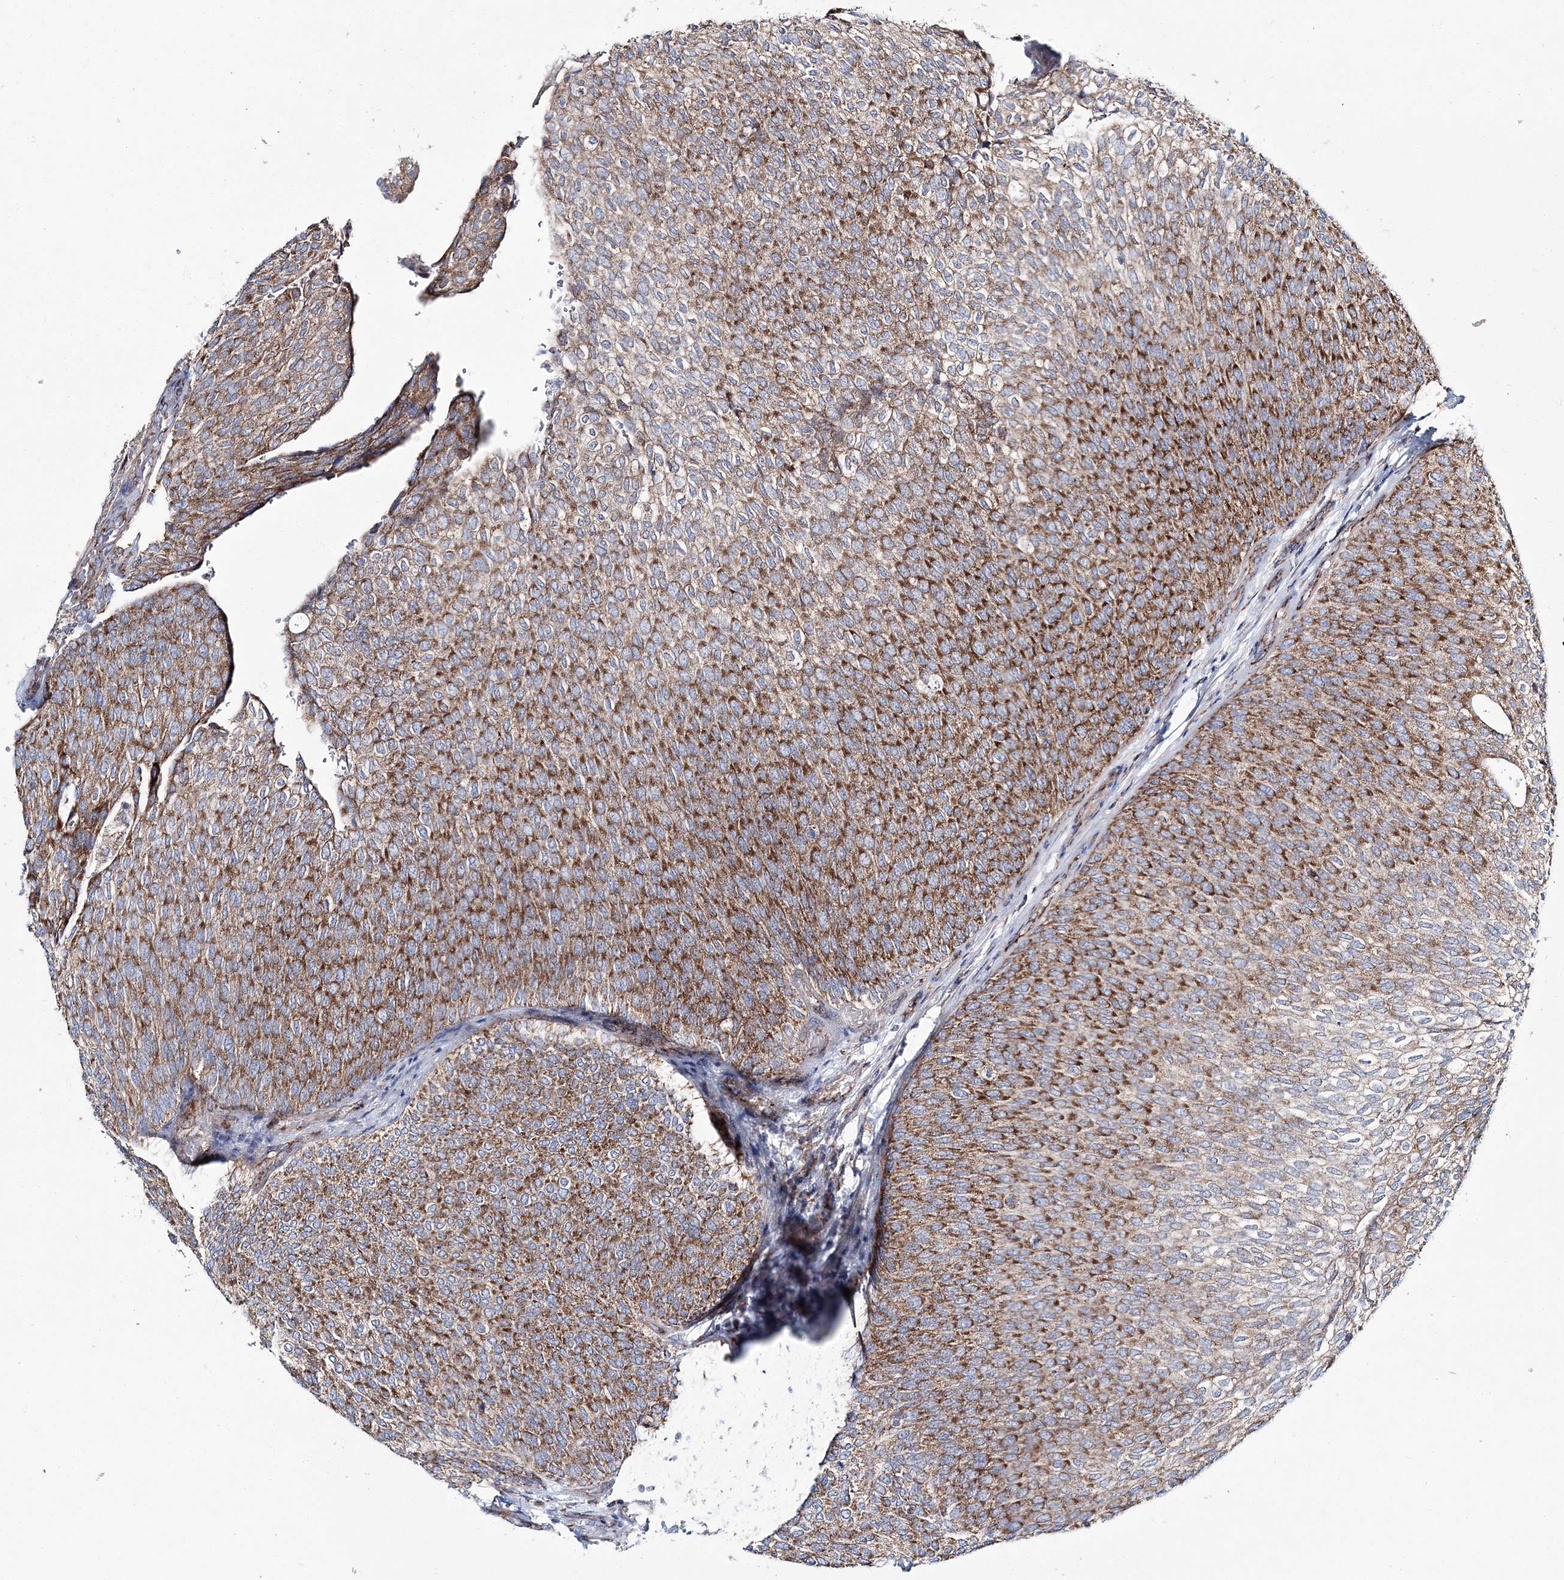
{"staining": {"intensity": "moderate", "quantity": ">75%", "location": "cytoplasmic/membranous"}, "tissue": "urothelial cancer", "cell_type": "Tumor cells", "image_type": "cancer", "snomed": [{"axis": "morphology", "description": "Urothelial carcinoma, Low grade"}, {"axis": "topography", "description": "Urinary bladder"}], "caption": "Low-grade urothelial carcinoma stained with a protein marker shows moderate staining in tumor cells.", "gene": "ARHGAP6", "patient": {"sex": "female", "age": 79}}